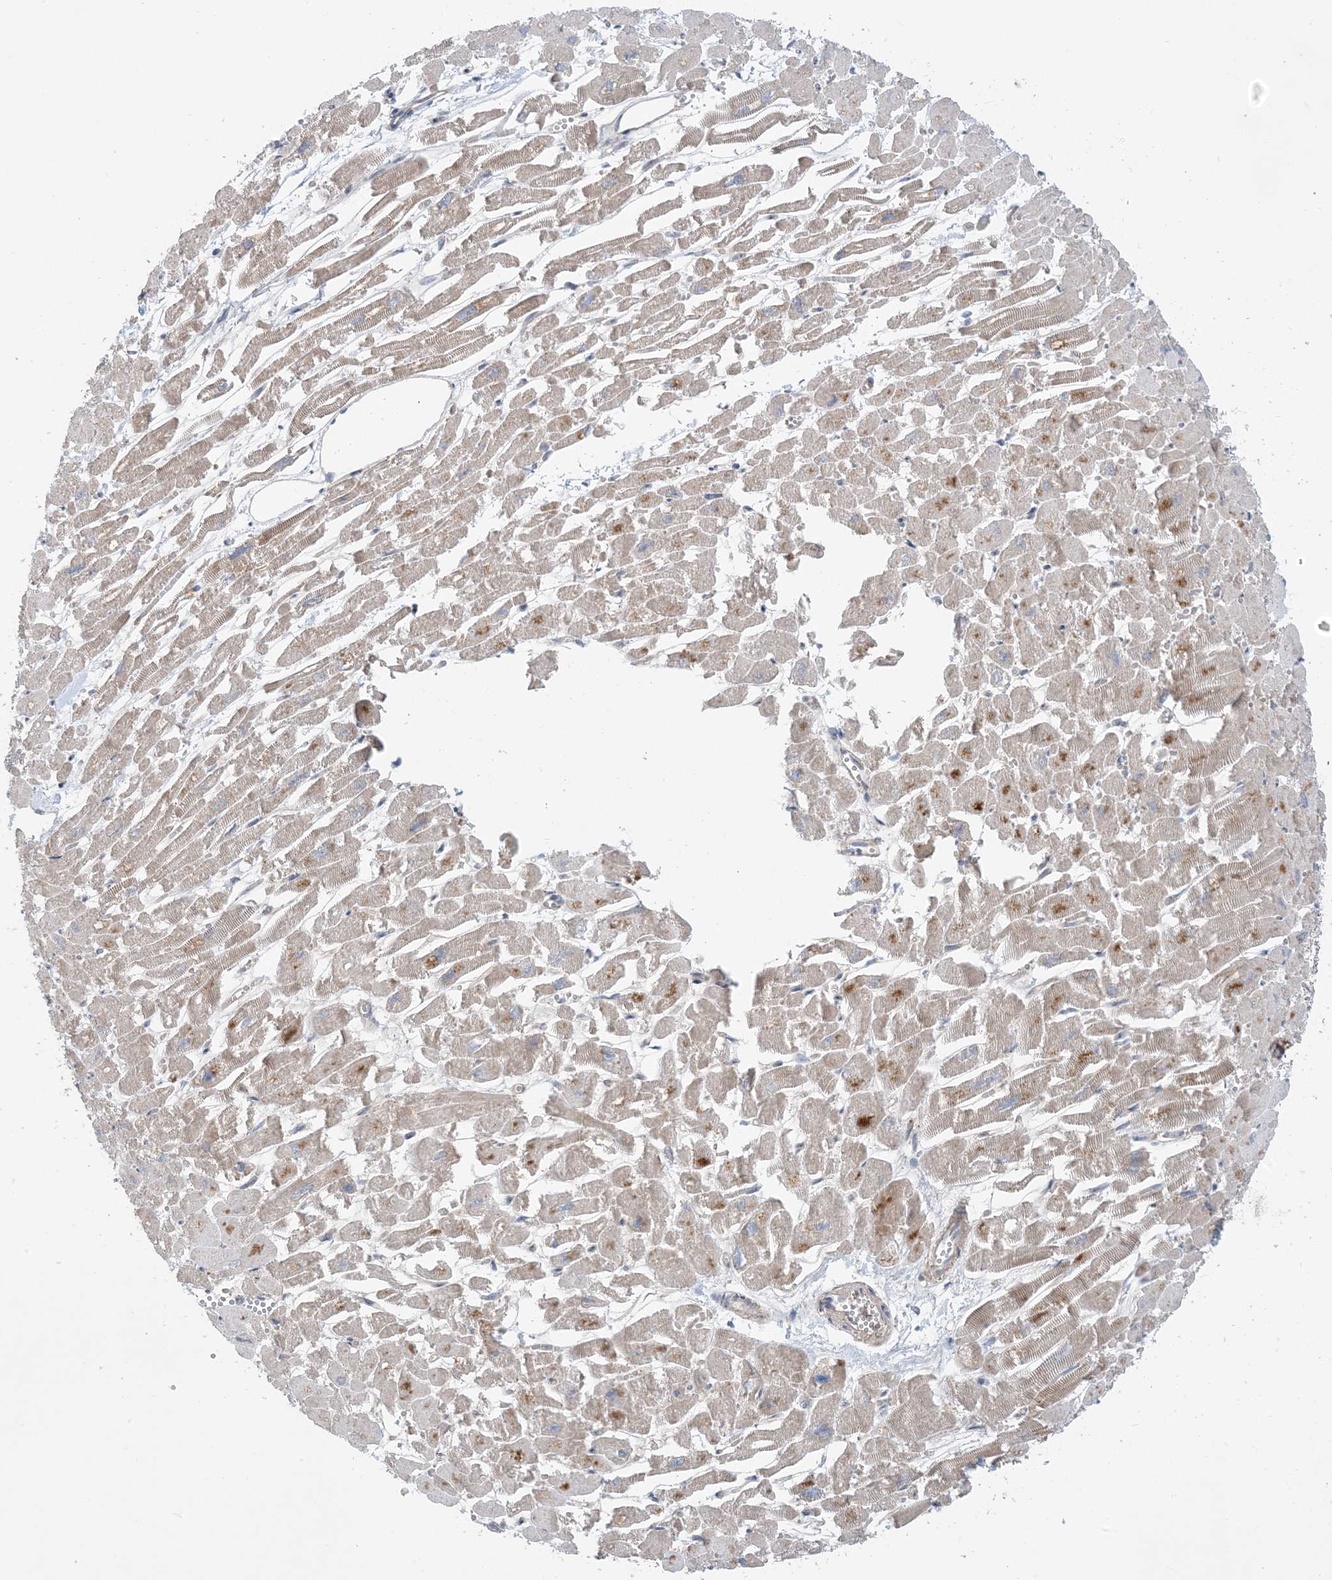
{"staining": {"intensity": "moderate", "quantity": "<25%", "location": "cytoplasmic/membranous"}, "tissue": "heart muscle", "cell_type": "Cardiomyocytes", "image_type": "normal", "snomed": [{"axis": "morphology", "description": "Normal tissue, NOS"}, {"axis": "topography", "description": "Heart"}], "caption": "The micrograph exhibits a brown stain indicating the presence of a protein in the cytoplasmic/membranous of cardiomyocytes in heart muscle. (Brightfield microscopy of DAB IHC at high magnification).", "gene": "SFMBT2", "patient": {"sex": "male", "age": 54}}